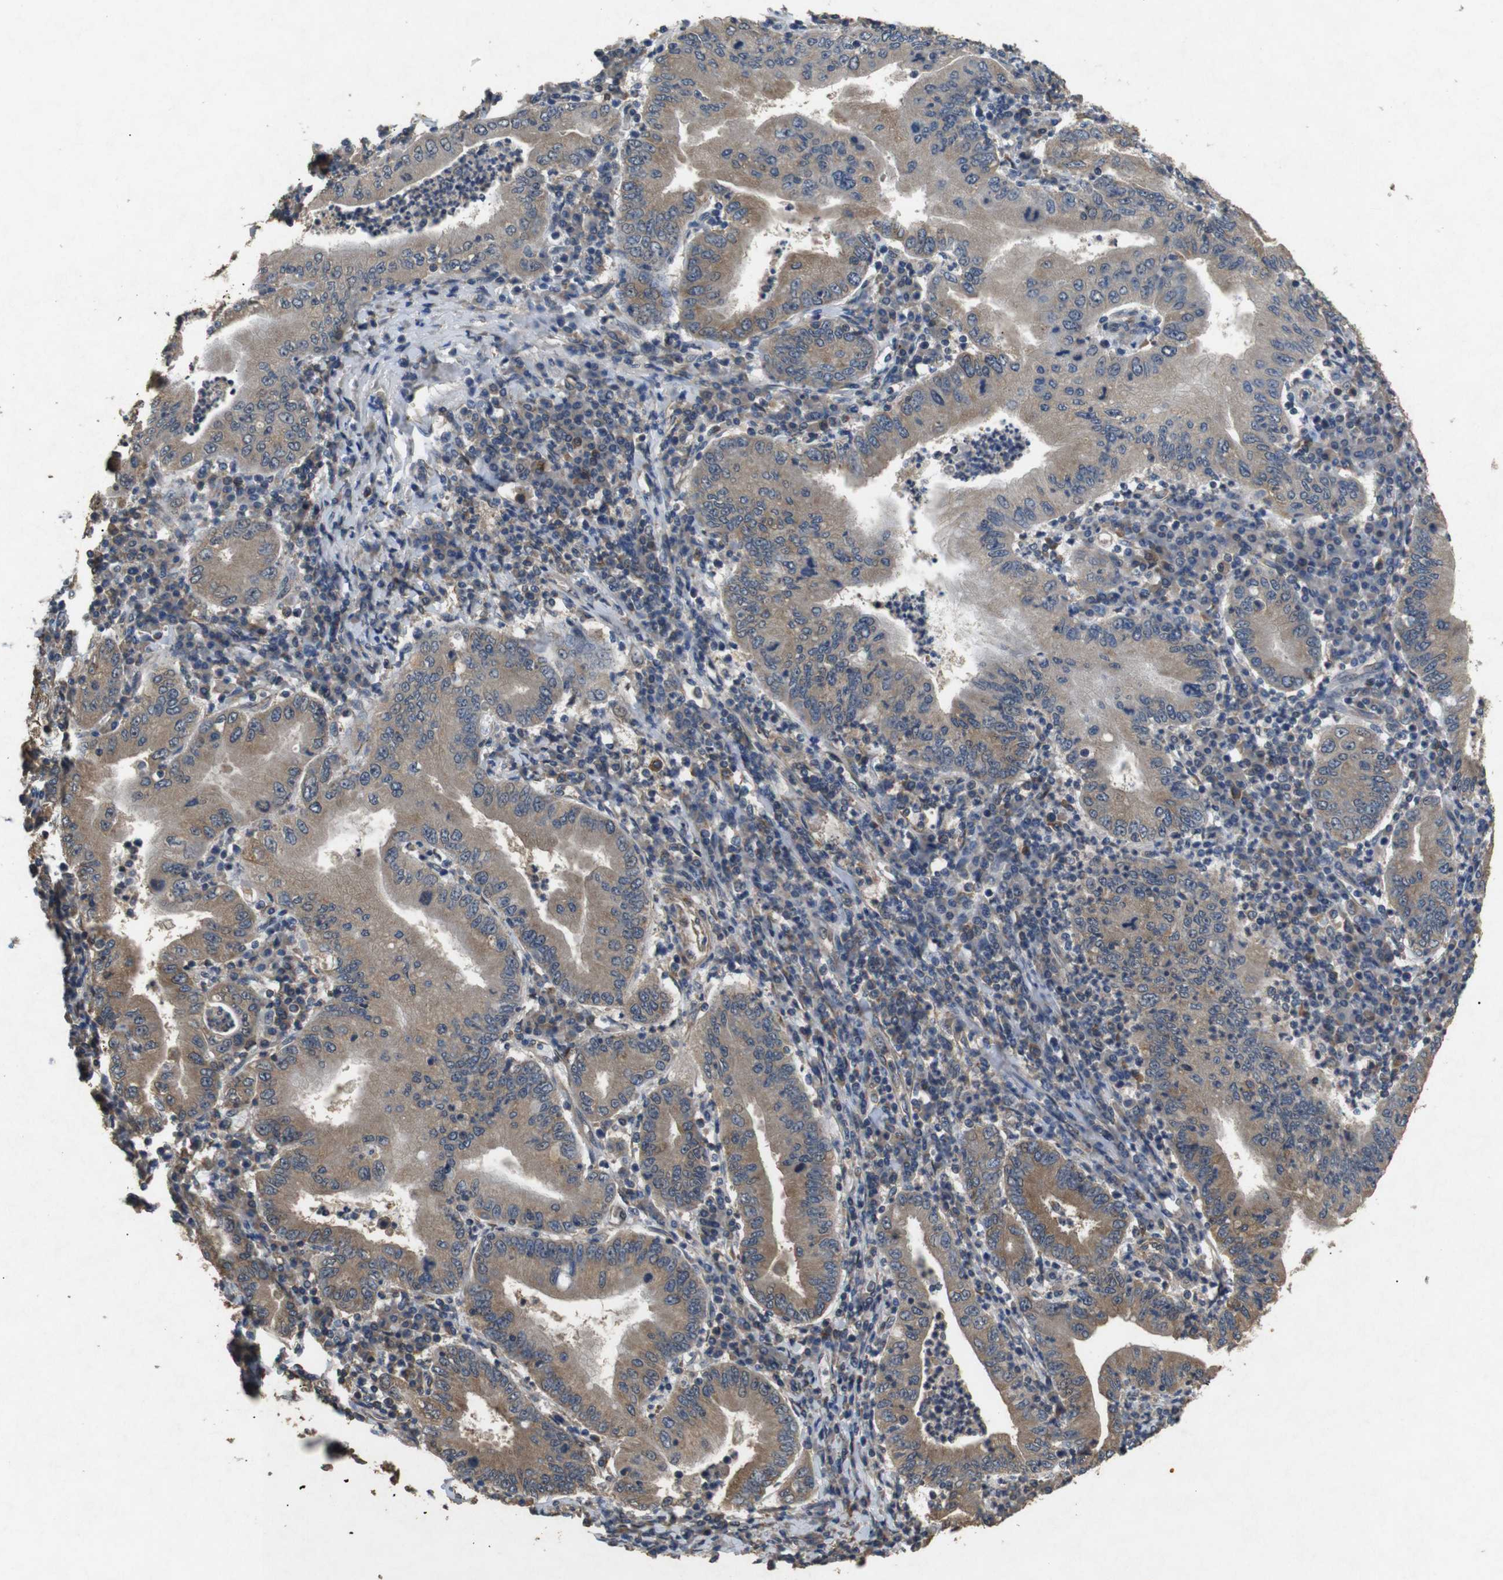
{"staining": {"intensity": "moderate", "quantity": ">75%", "location": "cytoplasmic/membranous"}, "tissue": "stomach cancer", "cell_type": "Tumor cells", "image_type": "cancer", "snomed": [{"axis": "morphology", "description": "Normal tissue, NOS"}, {"axis": "morphology", "description": "Adenocarcinoma, NOS"}, {"axis": "topography", "description": "Esophagus"}, {"axis": "topography", "description": "Stomach, upper"}, {"axis": "topography", "description": "Peripheral nerve tissue"}], "caption": "The histopathology image displays immunohistochemical staining of stomach adenocarcinoma. There is moderate cytoplasmic/membranous expression is identified in approximately >75% of tumor cells.", "gene": "BNIP3", "patient": {"sex": "male", "age": 62}}